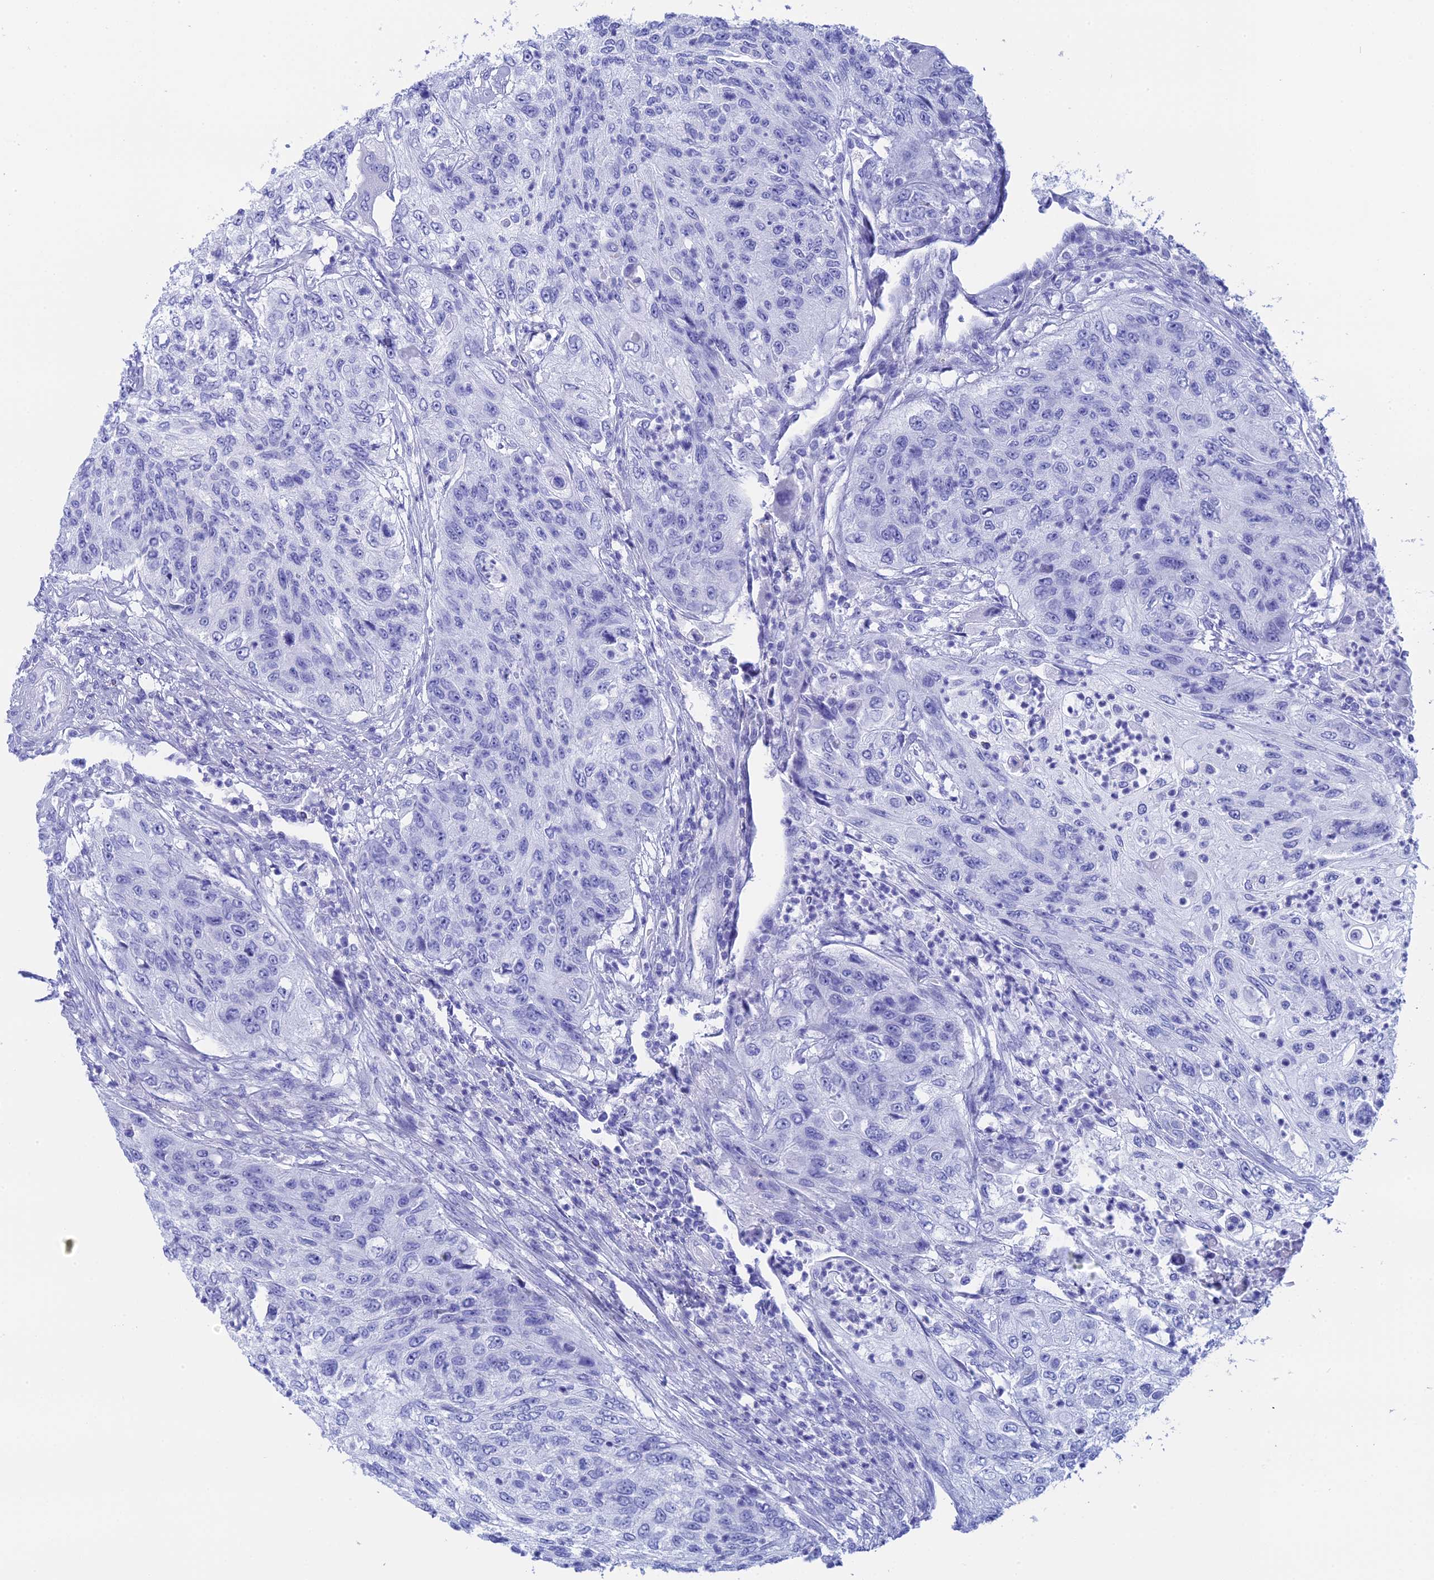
{"staining": {"intensity": "negative", "quantity": "none", "location": "none"}, "tissue": "urothelial cancer", "cell_type": "Tumor cells", "image_type": "cancer", "snomed": [{"axis": "morphology", "description": "Urothelial carcinoma, High grade"}, {"axis": "topography", "description": "Urinary bladder"}], "caption": "A histopathology image of human urothelial cancer is negative for staining in tumor cells.", "gene": "TEX101", "patient": {"sex": "female", "age": 60}}